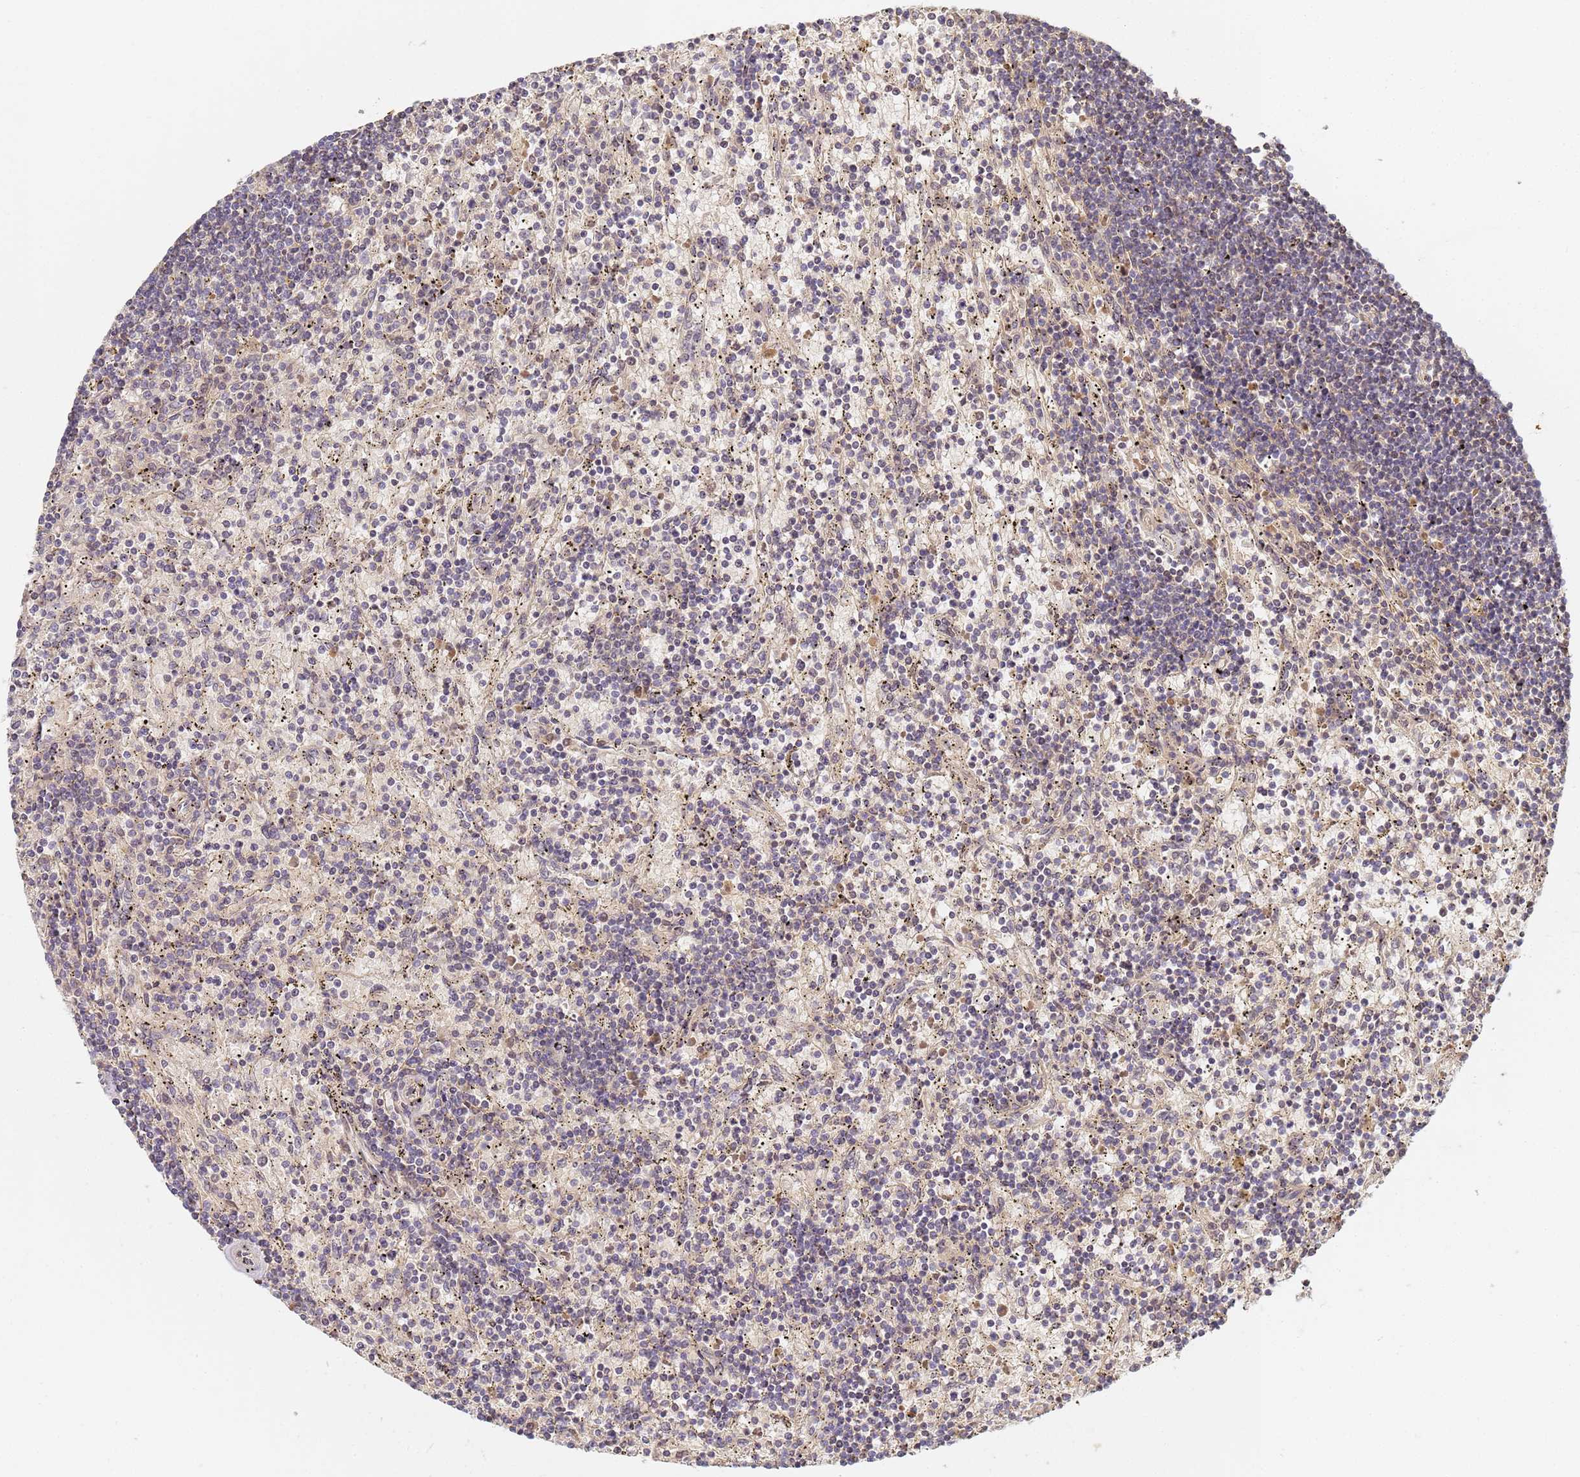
{"staining": {"intensity": "negative", "quantity": "none", "location": "none"}, "tissue": "lymphoma", "cell_type": "Tumor cells", "image_type": "cancer", "snomed": [{"axis": "morphology", "description": "Malignant lymphoma, non-Hodgkin's type, Low grade"}, {"axis": "topography", "description": "Spleen"}], "caption": "High magnification brightfield microscopy of lymphoma stained with DAB (3,3'-diaminobenzidine) (brown) and counterstained with hematoxylin (blue): tumor cells show no significant expression.", "gene": "HMCES", "patient": {"sex": "male", "age": 76}}